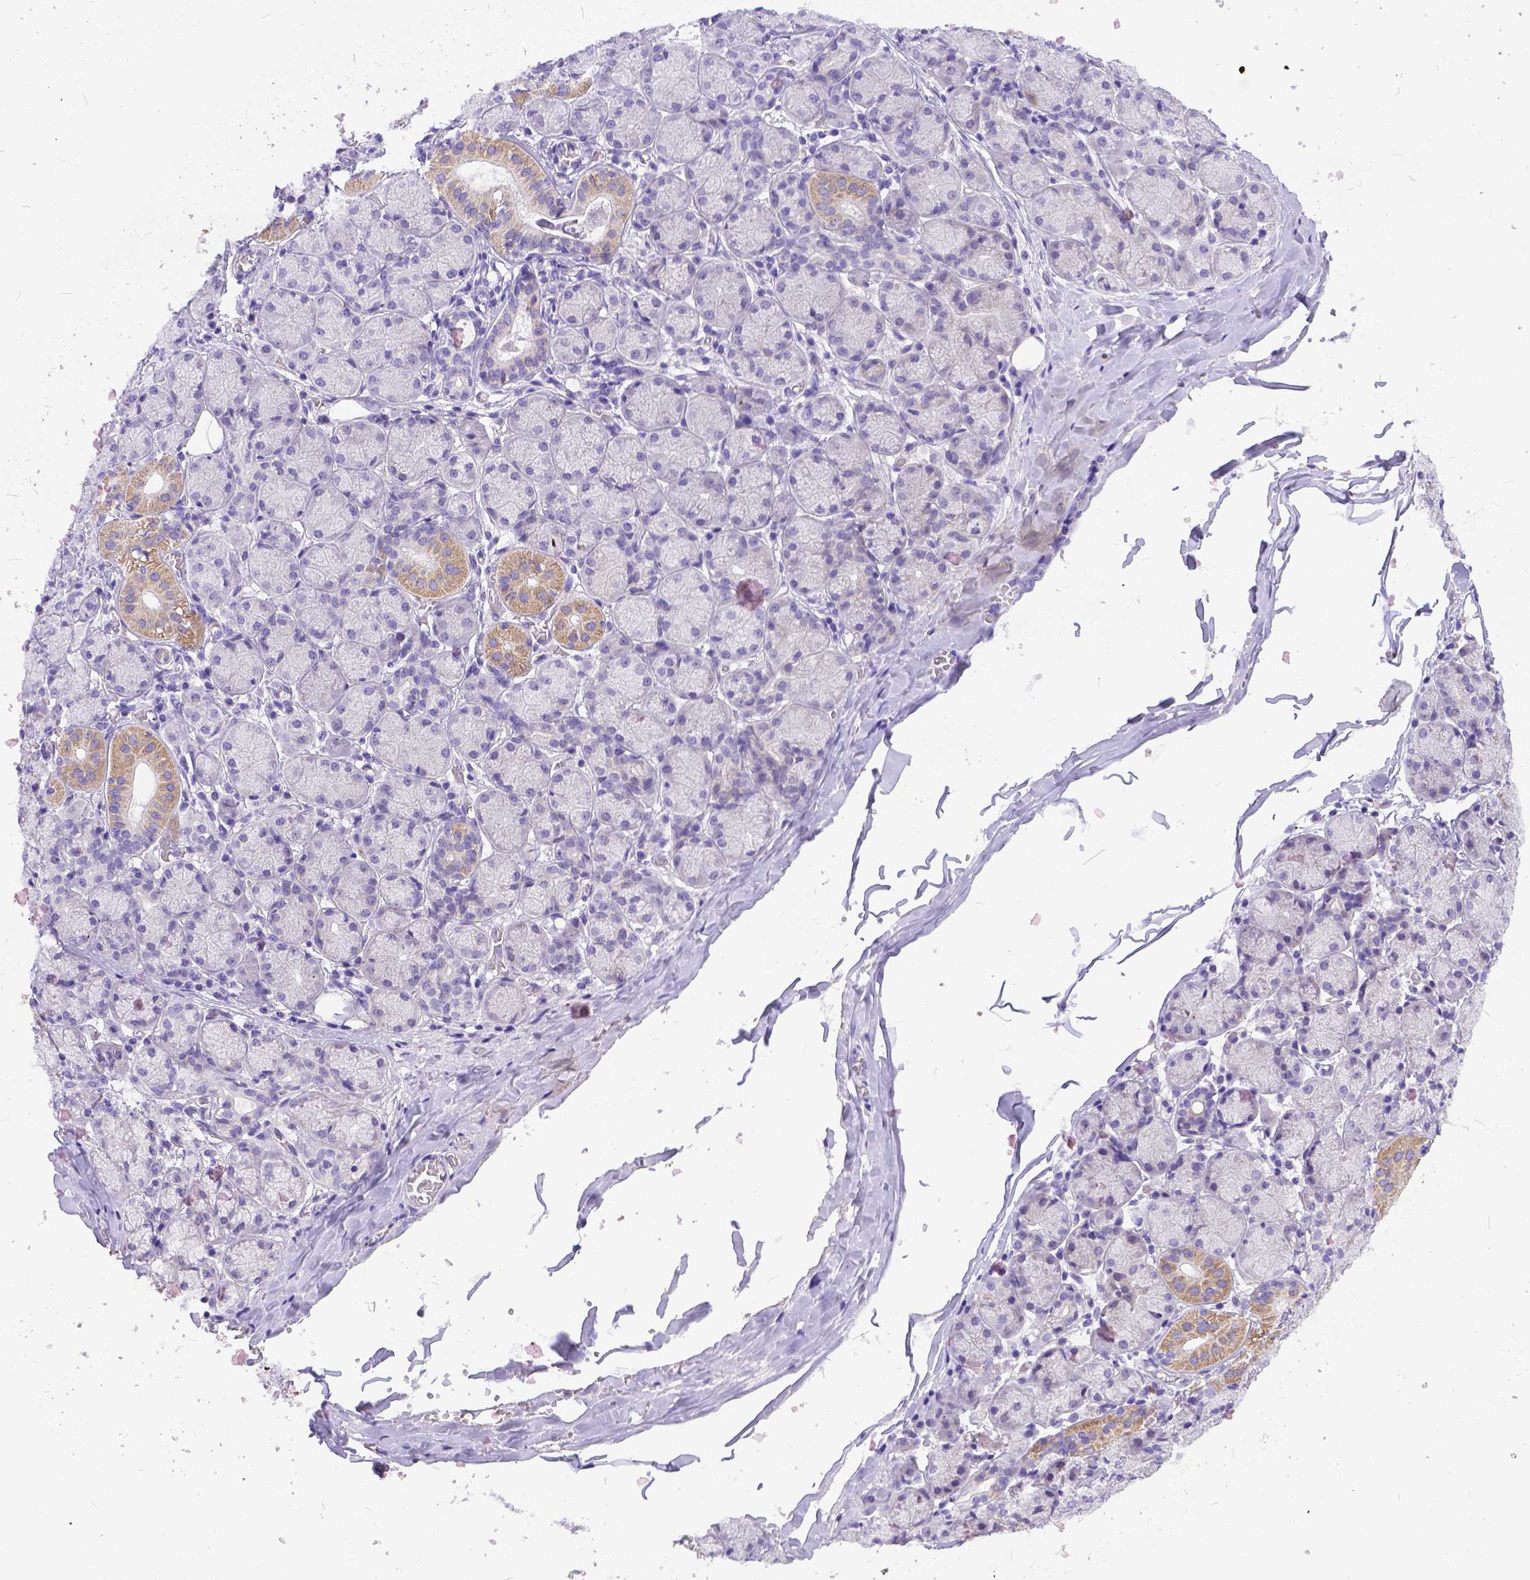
{"staining": {"intensity": "moderate", "quantity": "<25%", "location": "cytoplasmic/membranous"}, "tissue": "salivary gland", "cell_type": "Glandular cells", "image_type": "normal", "snomed": [{"axis": "morphology", "description": "Normal tissue, NOS"}, {"axis": "topography", "description": "Salivary gland"}, {"axis": "topography", "description": "Peripheral nerve tissue"}], "caption": "Protein positivity by immunohistochemistry exhibits moderate cytoplasmic/membranous staining in about <25% of glandular cells in normal salivary gland.", "gene": "DLEC1", "patient": {"sex": "female", "age": 24}}